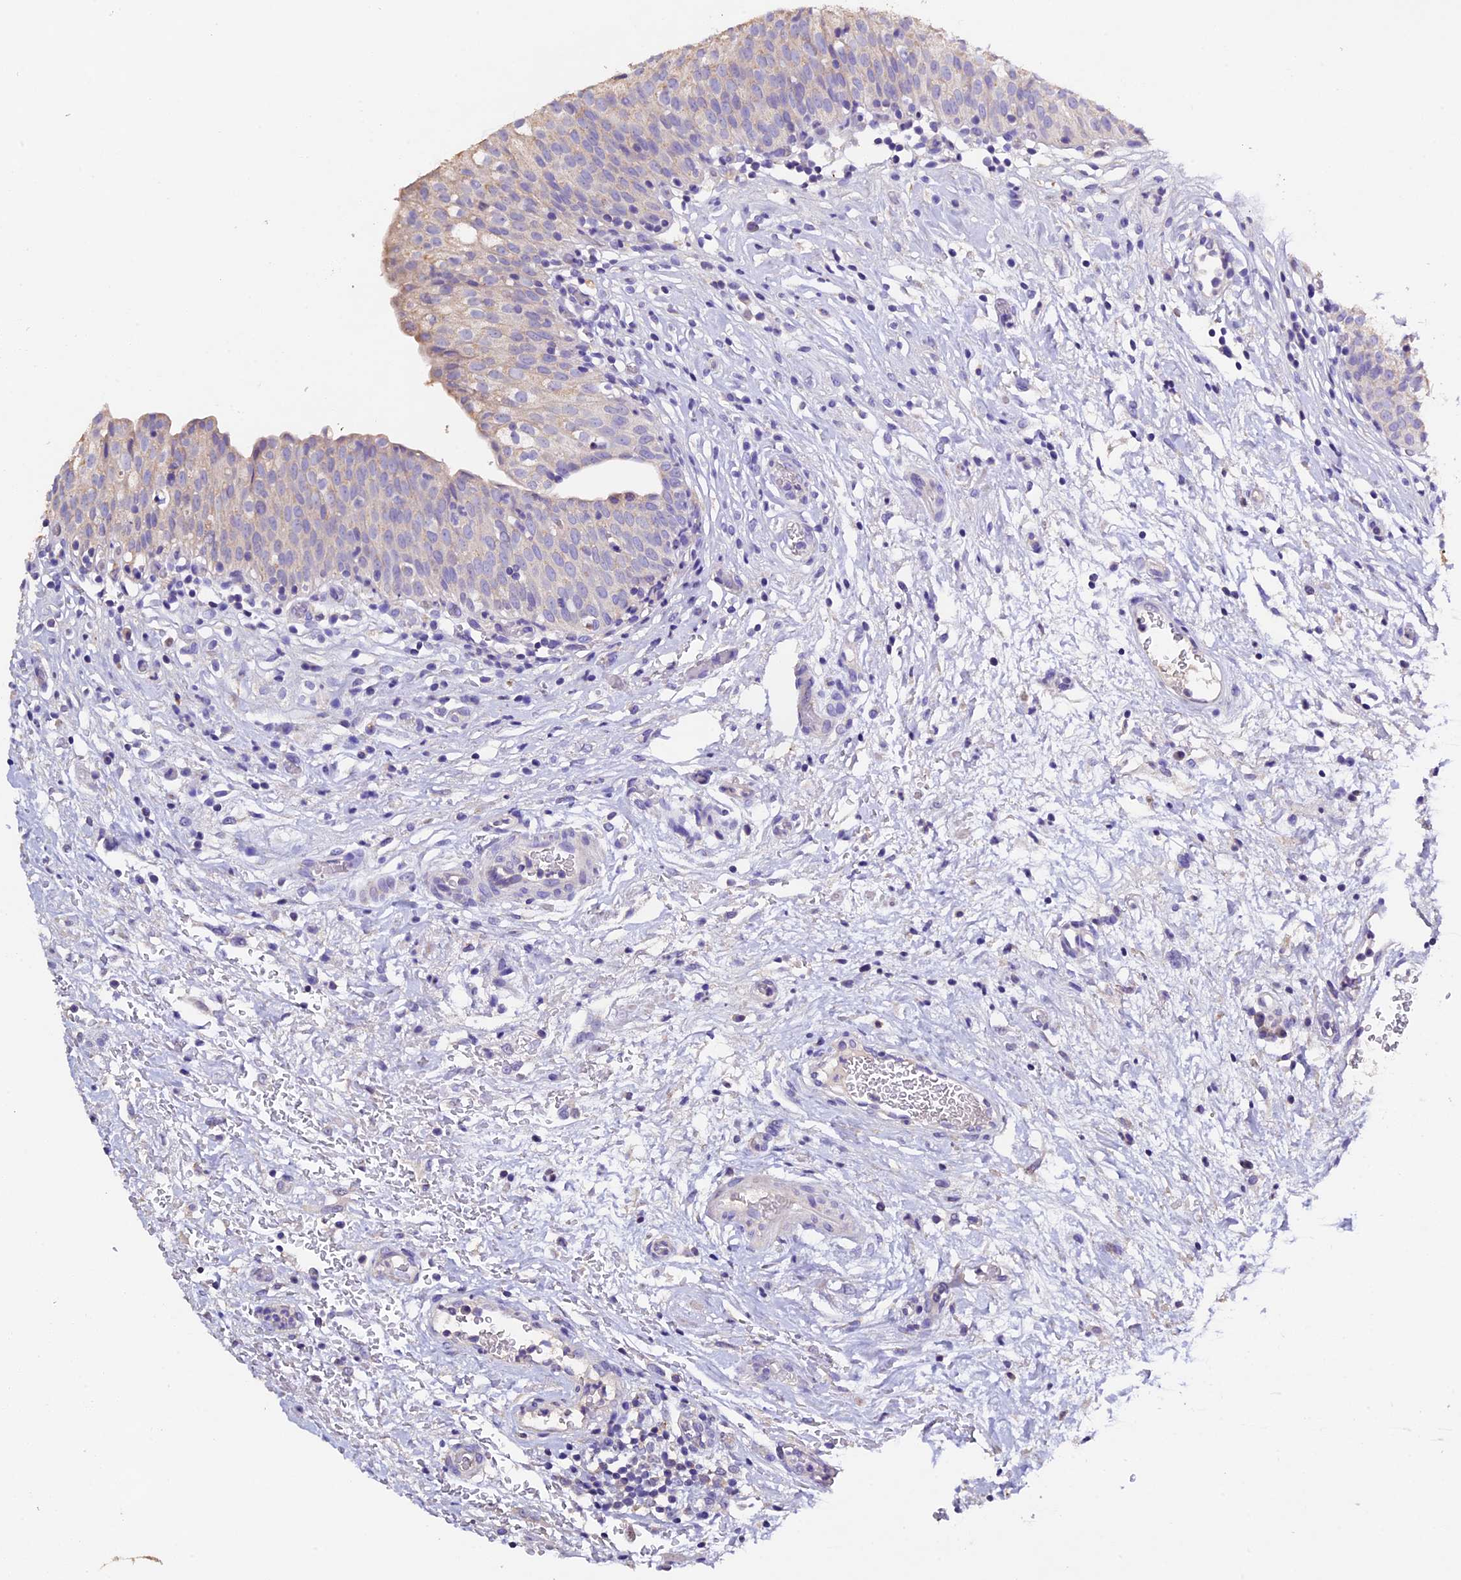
{"staining": {"intensity": "weak", "quantity": "<25%", "location": "cytoplasmic/membranous"}, "tissue": "urinary bladder", "cell_type": "Urothelial cells", "image_type": "normal", "snomed": [{"axis": "morphology", "description": "Normal tissue, NOS"}, {"axis": "topography", "description": "Urinary bladder"}], "caption": "Image shows no significant protein expression in urothelial cells of benign urinary bladder.", "gene": "FBXW9", "patient": {"sex": "male", "age": 55}}